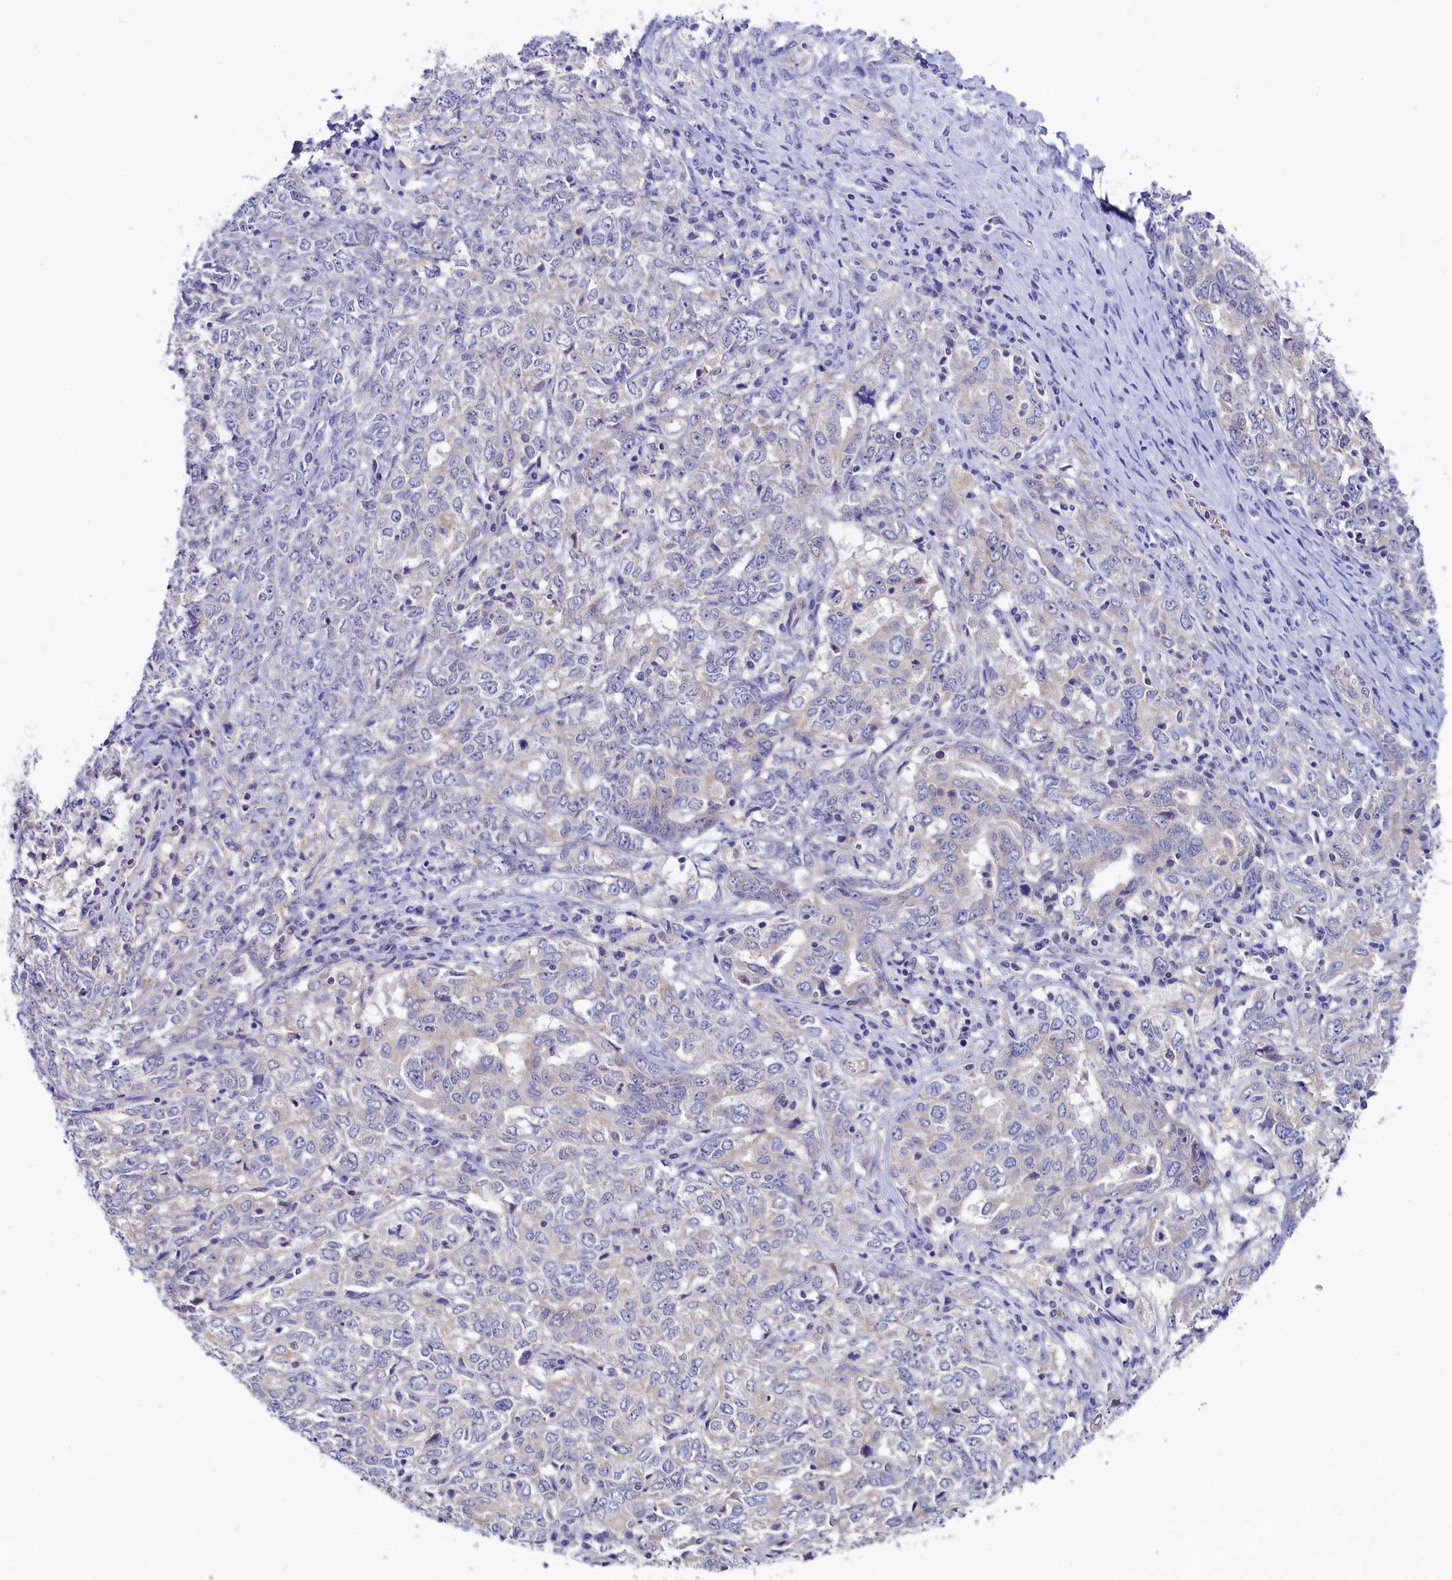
{"staining": {"intensity": "negative", "quantity": "none", "location": "none"}, "tissue": "ovarian cancer", "cell_type": "Tumor cells", "image_type": "cancer", "snomed": [{"axis": "morphology", "description": "Carcinoma, endometroid"}, {"axis": "topography", "description": "Ovary"}], "caption": "Tumor cells are negative for brown protein staining in ovarian cancer (endometroid carcinoma).", "gene": "CIAPIN1", "patient": {"sex": "female", "age": 62}}